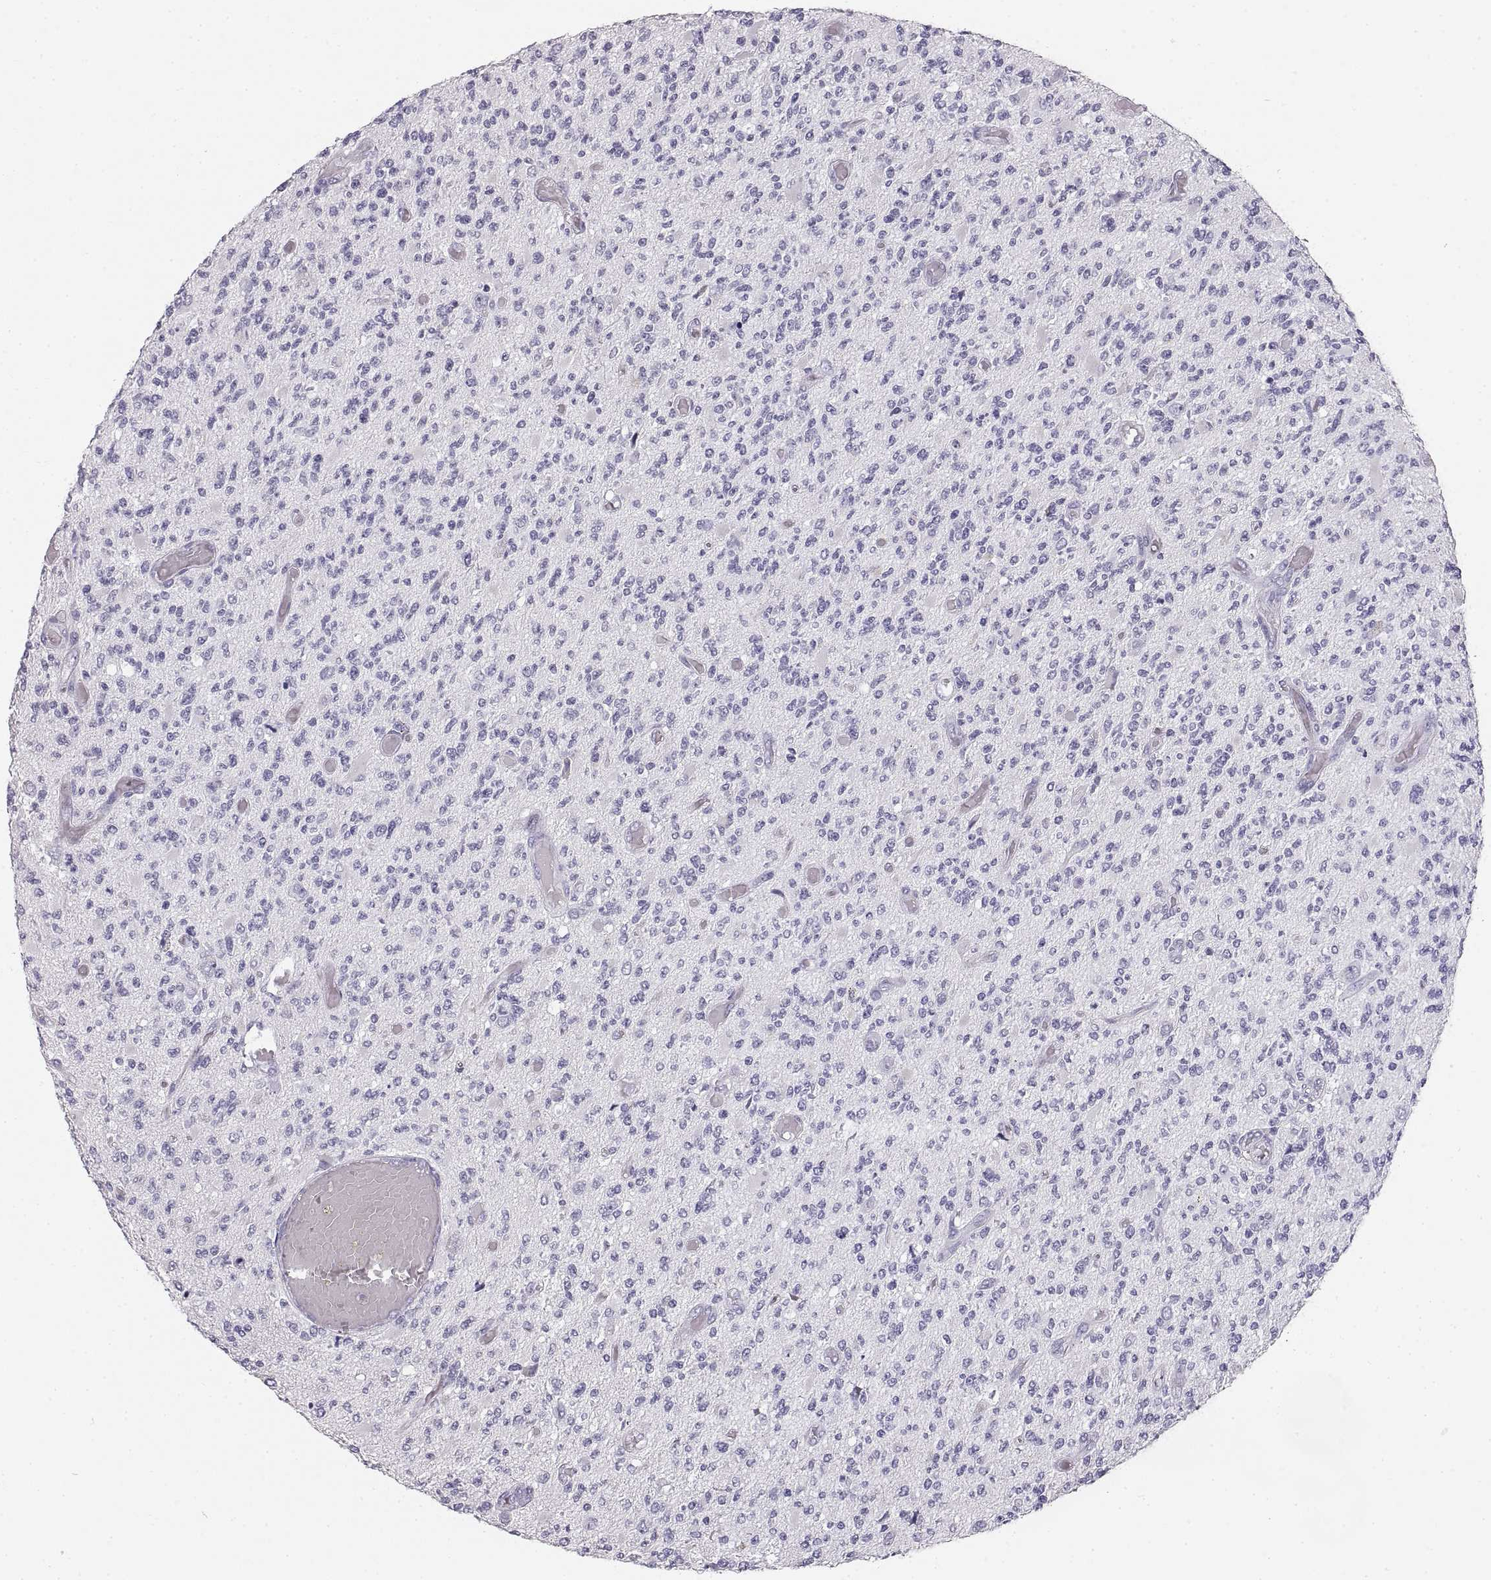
{"staining": {"intensity": "negative", "quantity": "none", "location": "none"}, "tissue": "glioma", "cell_type": "Tumor cells", "image_type": "cancer", "snomed": [{"axis": "morphology", "description": "Glioma, malignant, High grade"}, {"axis": "topography", "description": "Brain"}], "caption": "This is an IHC micrograph of malignant glioma (high-grade). There is no staining in tumor cells.", "gene": "CRYAA", "patient": {"sex": "female", "age": 63}}